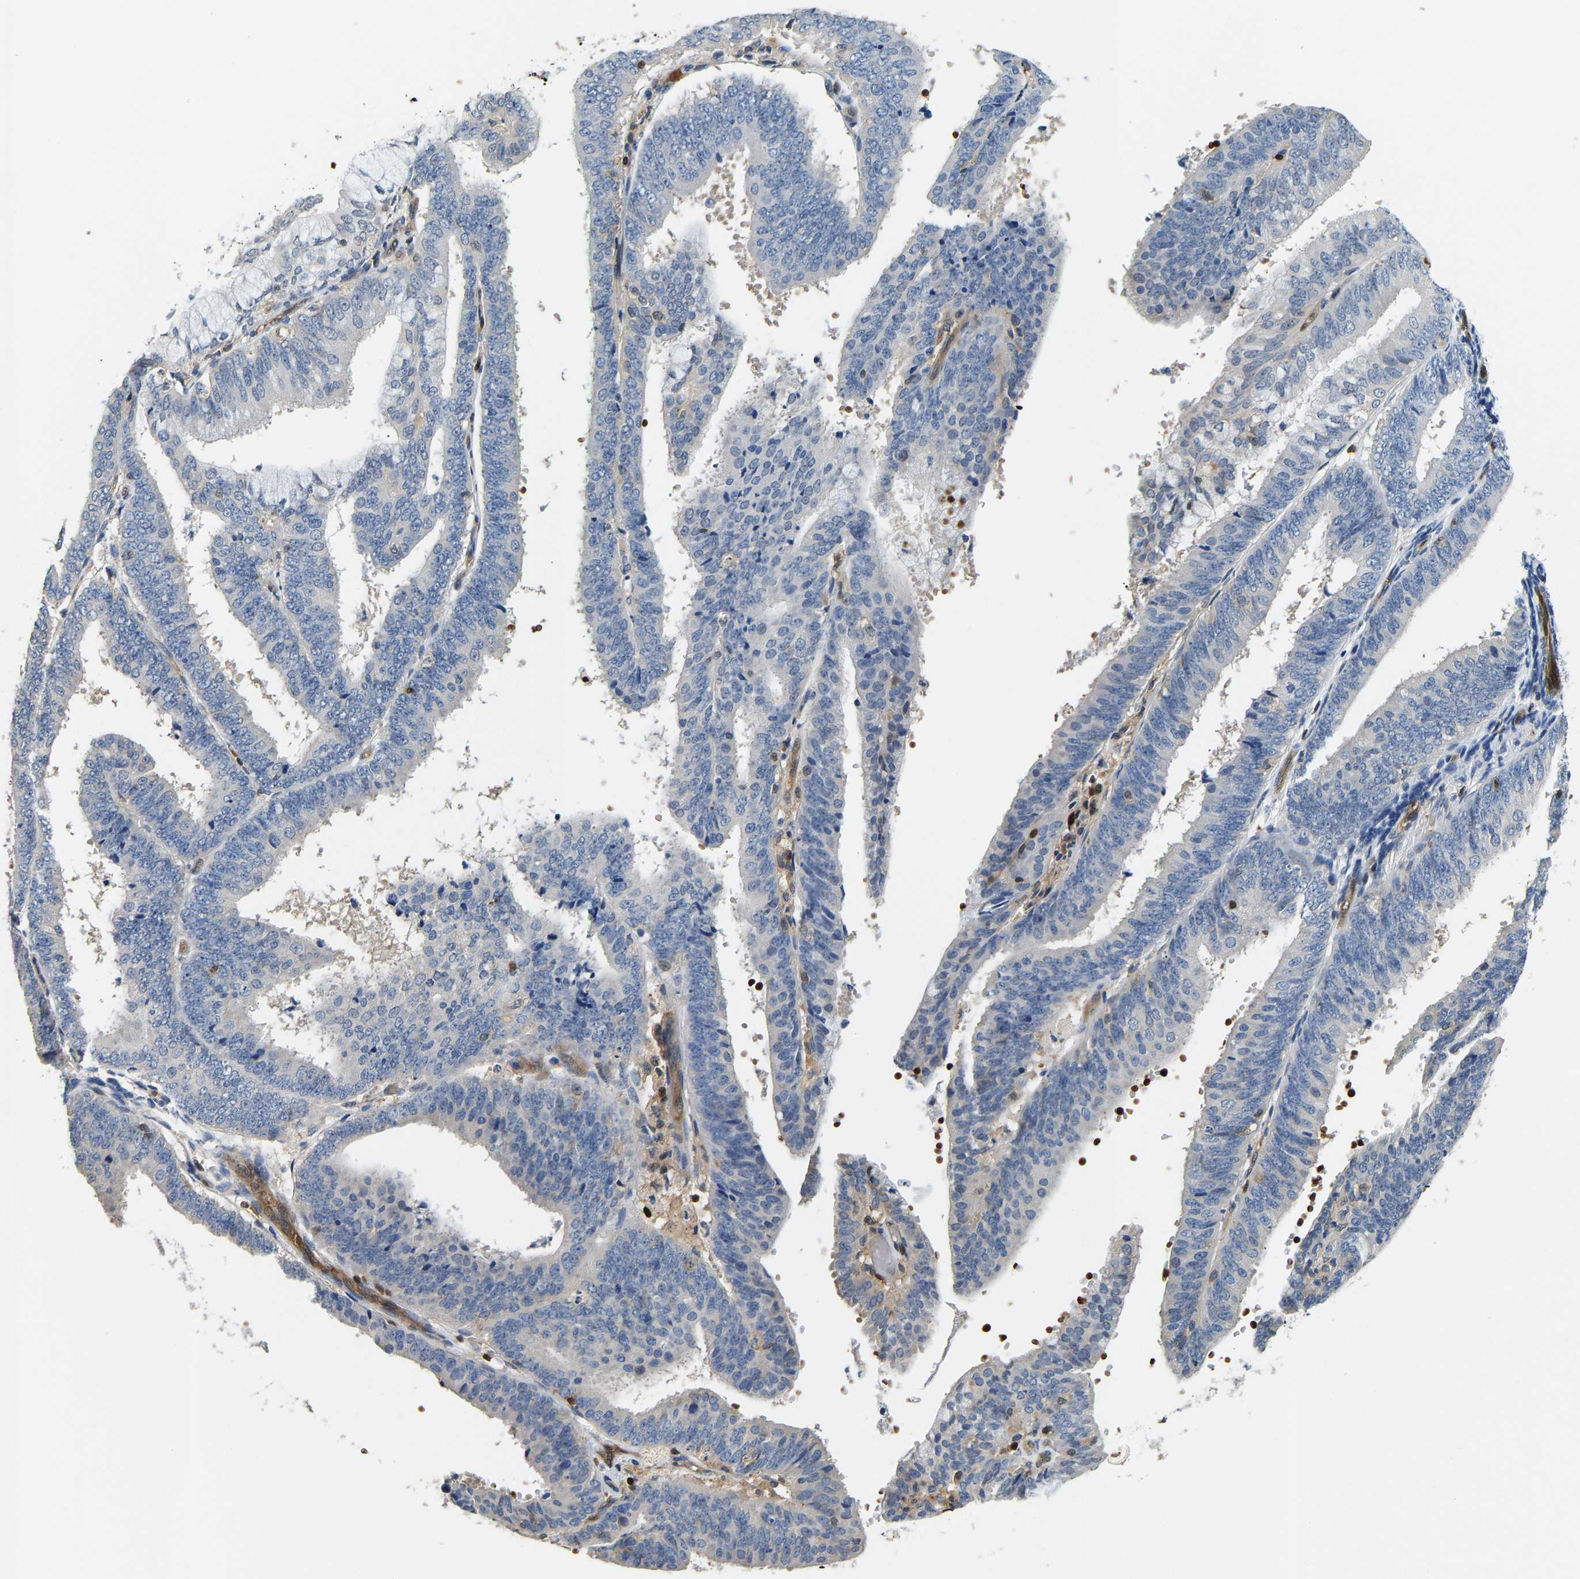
{"staining": {"intensity": "negative", "quantity": "none", "location": "none"}, "tissue": "endometrial cancer", "cell_type": "Tumor cells", "image_type": "cancer", "snomed": [{"axis": "morphology", "description": "Adenocarcinoma, NOS"}, {"axis": "topography", "description": "Endometrium"}], "caption": "Immunohistochemistry of adenocarcinoma (endometrial) demonstrates no expression in tumor cells.", "gene": "GIMAP7", "patient": {"sex": "female", "age": 63}}